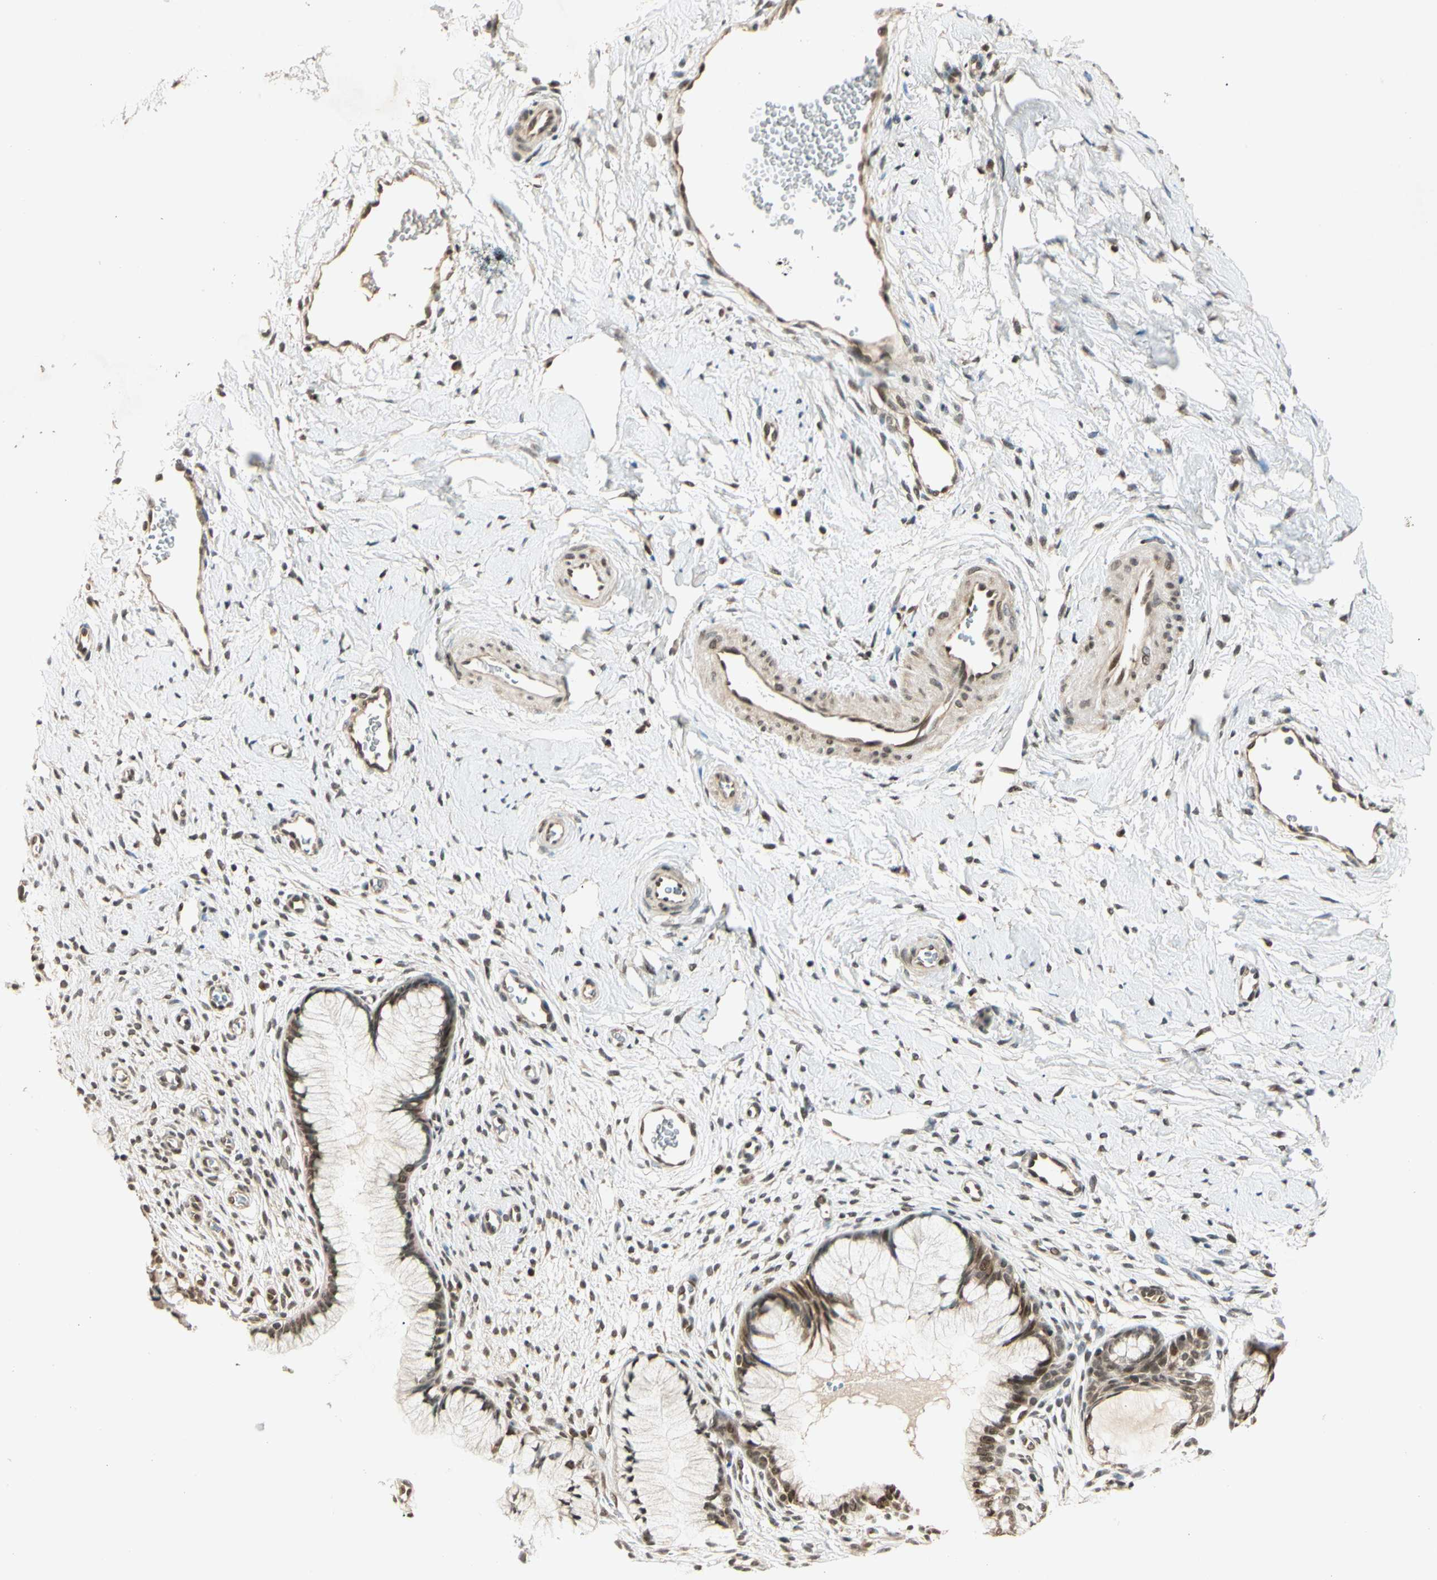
{"staining": {"intensity": "moderate", "quantity": ">75%", "location": "cytoplasmic/membranous,nuclear"}, "tissue": "cervix", "cell_type": "Glandular cells", "image_type": "normal", "snomed": [{"axis": "morphology", "description": "Normal tissue, NOS"}, {"axis": "topography", "description": "Cervix"}], "caption": "Immunohistochemical staining of unremarkable cervix shows >75% levels of moderate cytoplasmic/membranous,nuclear protein positivity in about >75% of glandular cells. (Brightfield microscopy of DAB IHC at high magnification).", "gene": "ZSCAN12", "patient": {"sex": "female", "age": 65}}